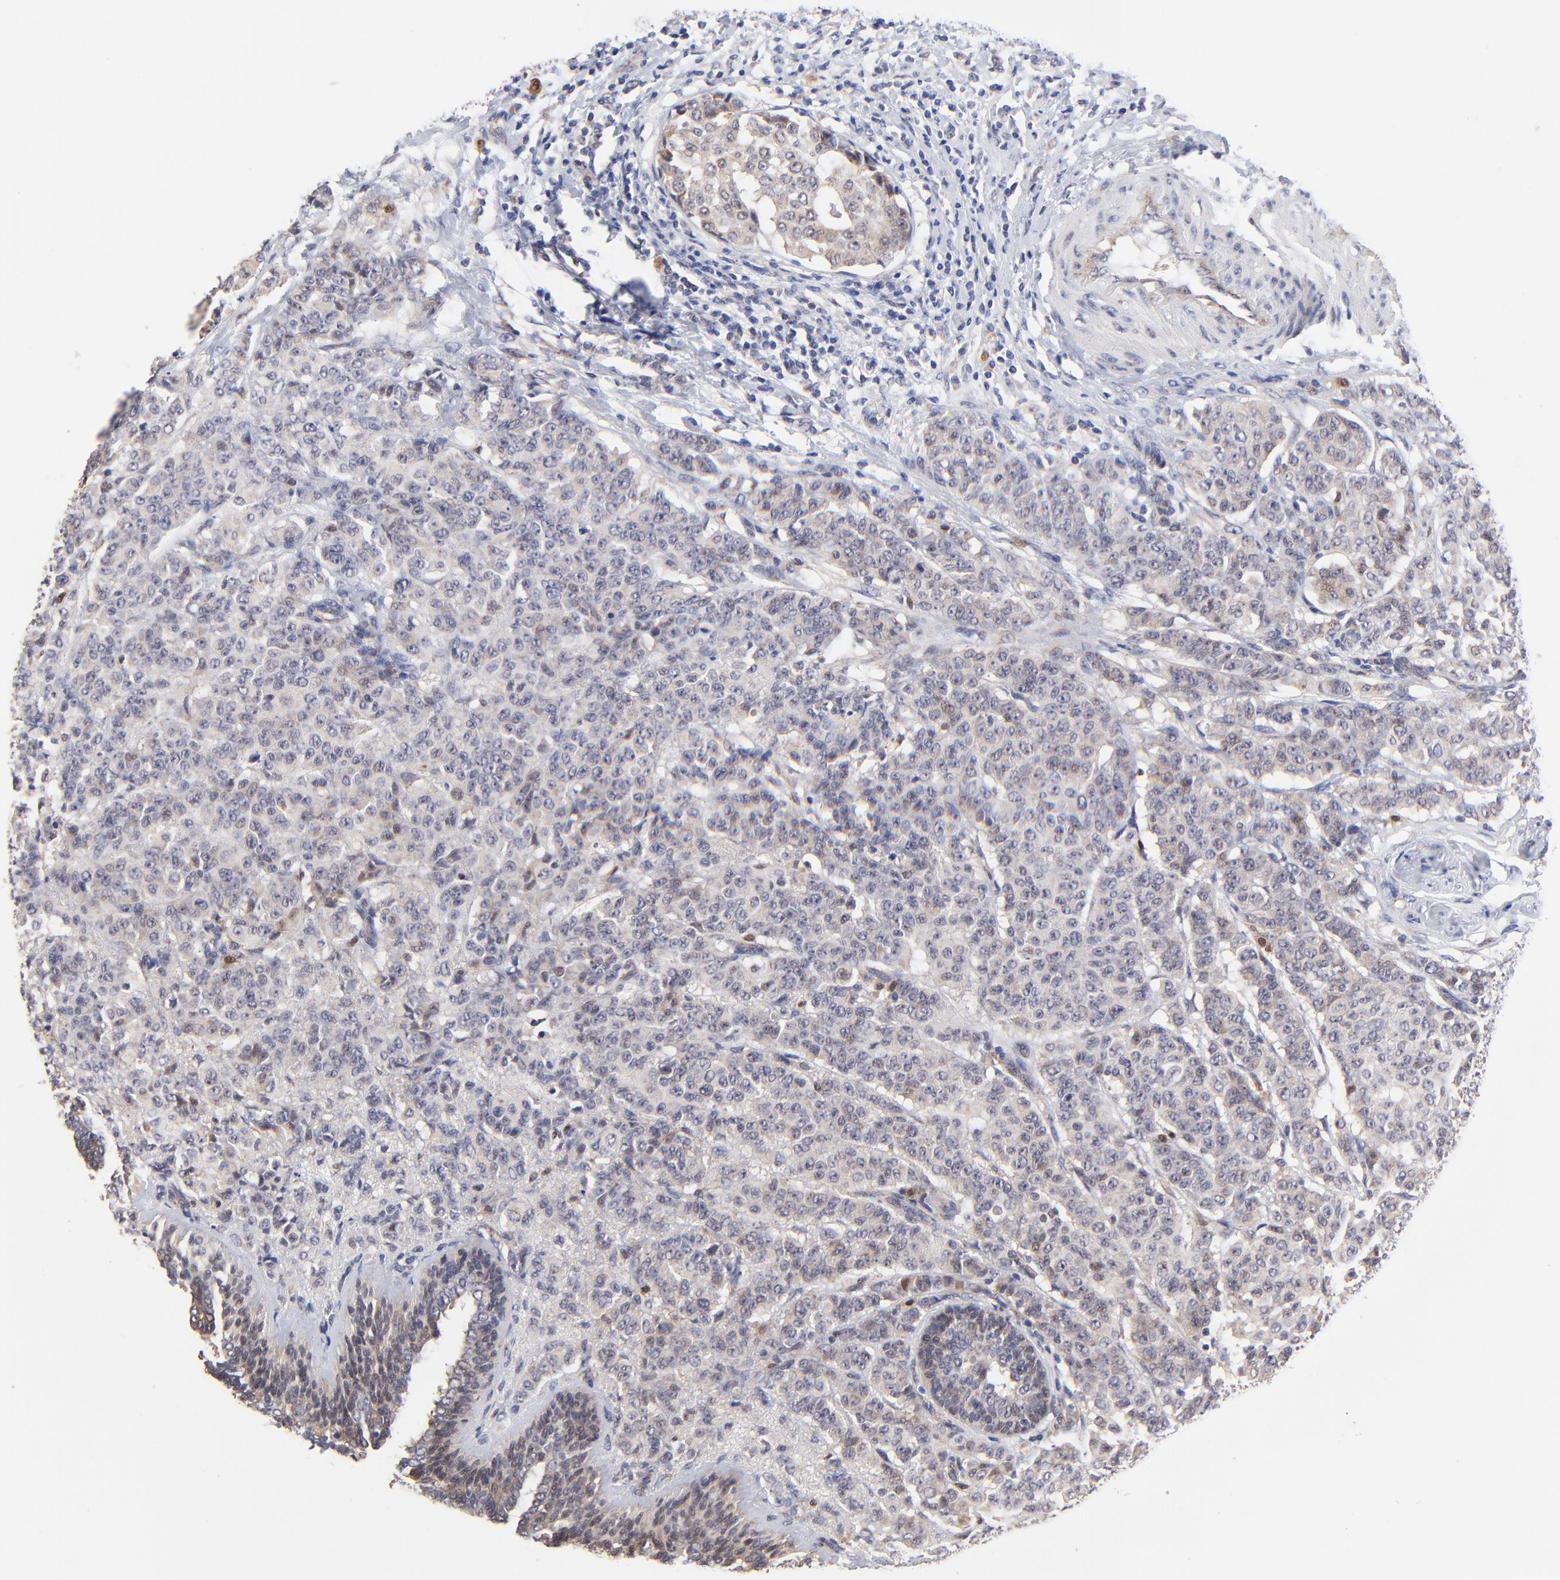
{"staining": {"intensity": "weak", "quantity": ">75%", "location": "cytoplasmic/membranous"}, "tissue": "breast cancer", "cell_type": "Tumor cells", "image_type": "cancer", "snomed": [{"axis": "morphology", "description": "Duct carcinoma"}, {"axis": "topography", "description": "Breast"}], "caption": "A high-resolution histopathology image shows IHC staining of breast cancer, which displays weak cytoplasmic/membranous expression in approximately >75% of tumor cells.", "gene": "FBXL12", "patient": {"sex": "female", "age": 40}}